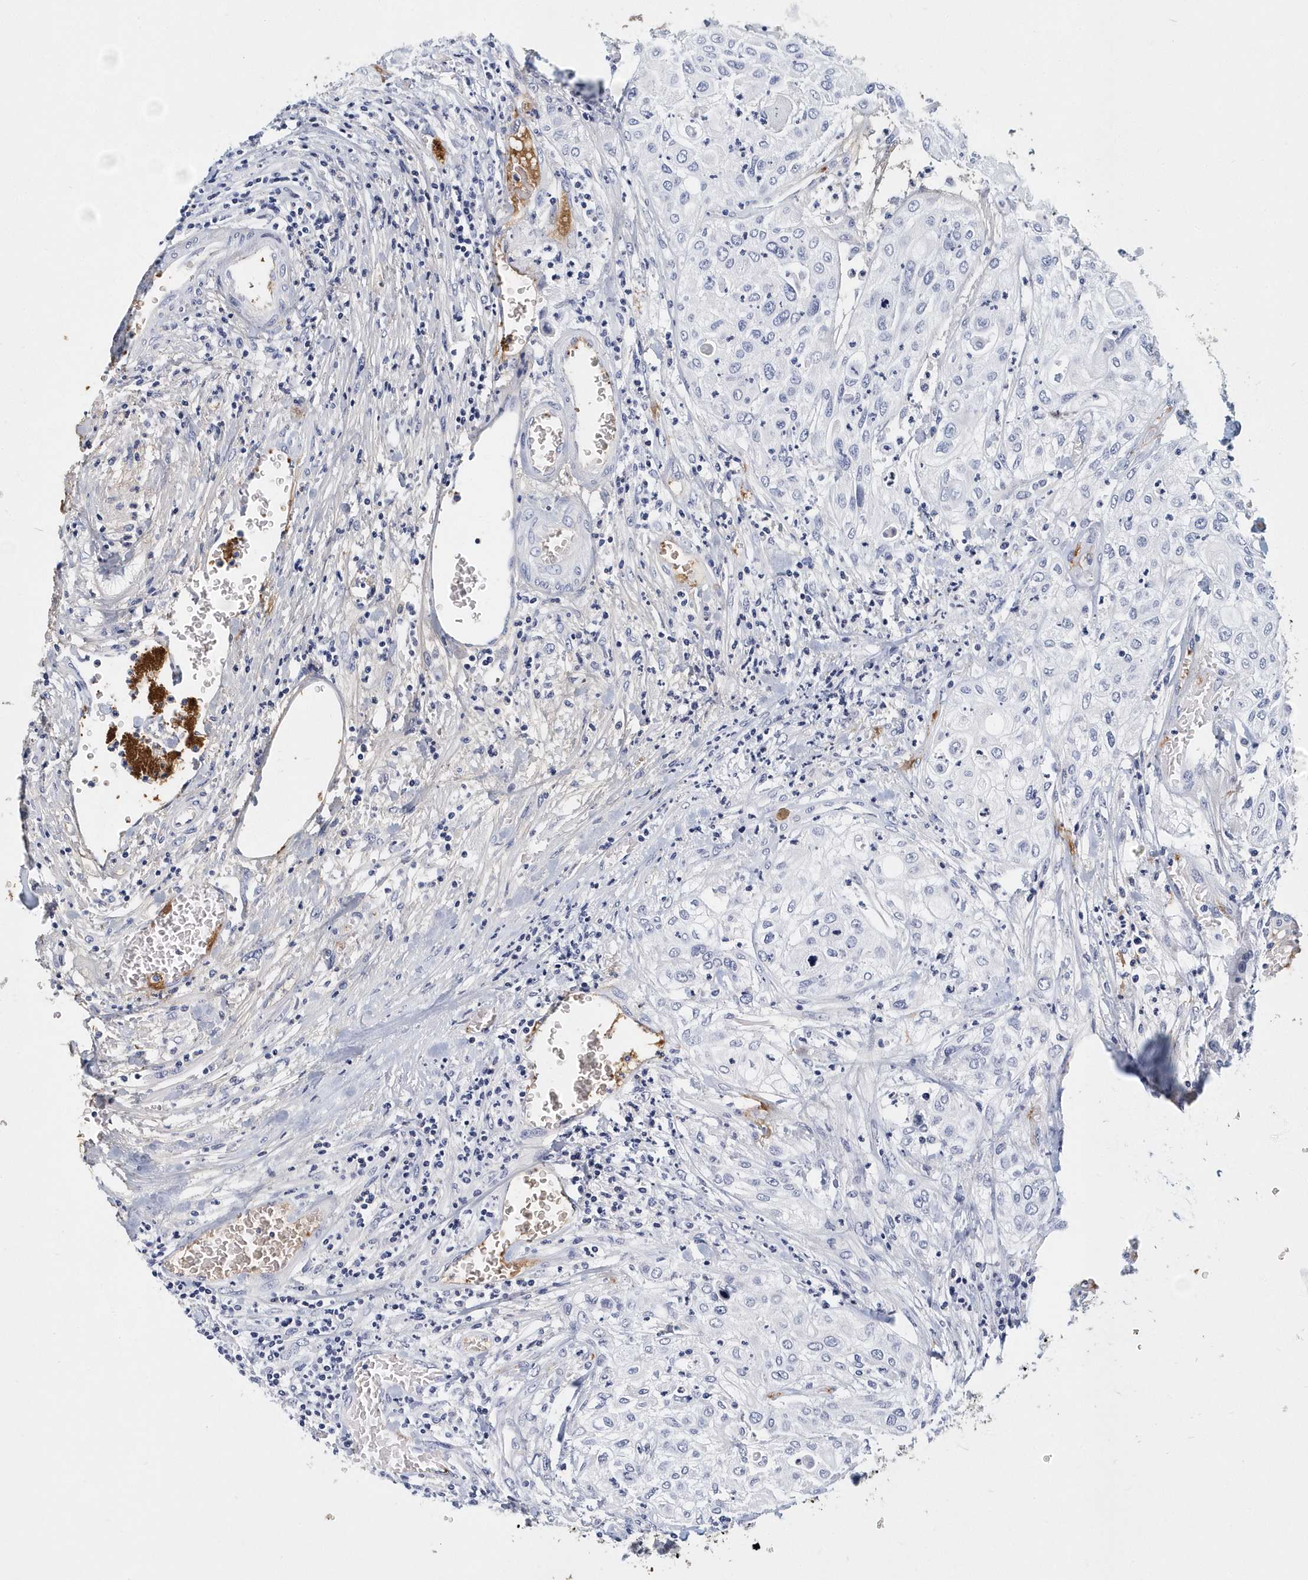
{"staining": {"intensity": "negative", "quantity": "none", "location": "none"}, "tissue": "urothelial cancer", "cell_type": "Tumor cells", "image_type": "cancer", "snomed": [{"axis": "morphology", "description": "Urothelial carcinoma, High grade"}, {"axis": "topography", "description": "Urinary bladder"}], "caption": "Immunohistochemistry (IHC) micrograph of neoplastic tissue: urothelial carcinoma (high-grade) stained with DAB (3,3'-diaminobenzidine) exhibits no significant protein expression in tumor cells.", "gene": "ITGA2B", "patient": {"sex": "female", "age": 79}}